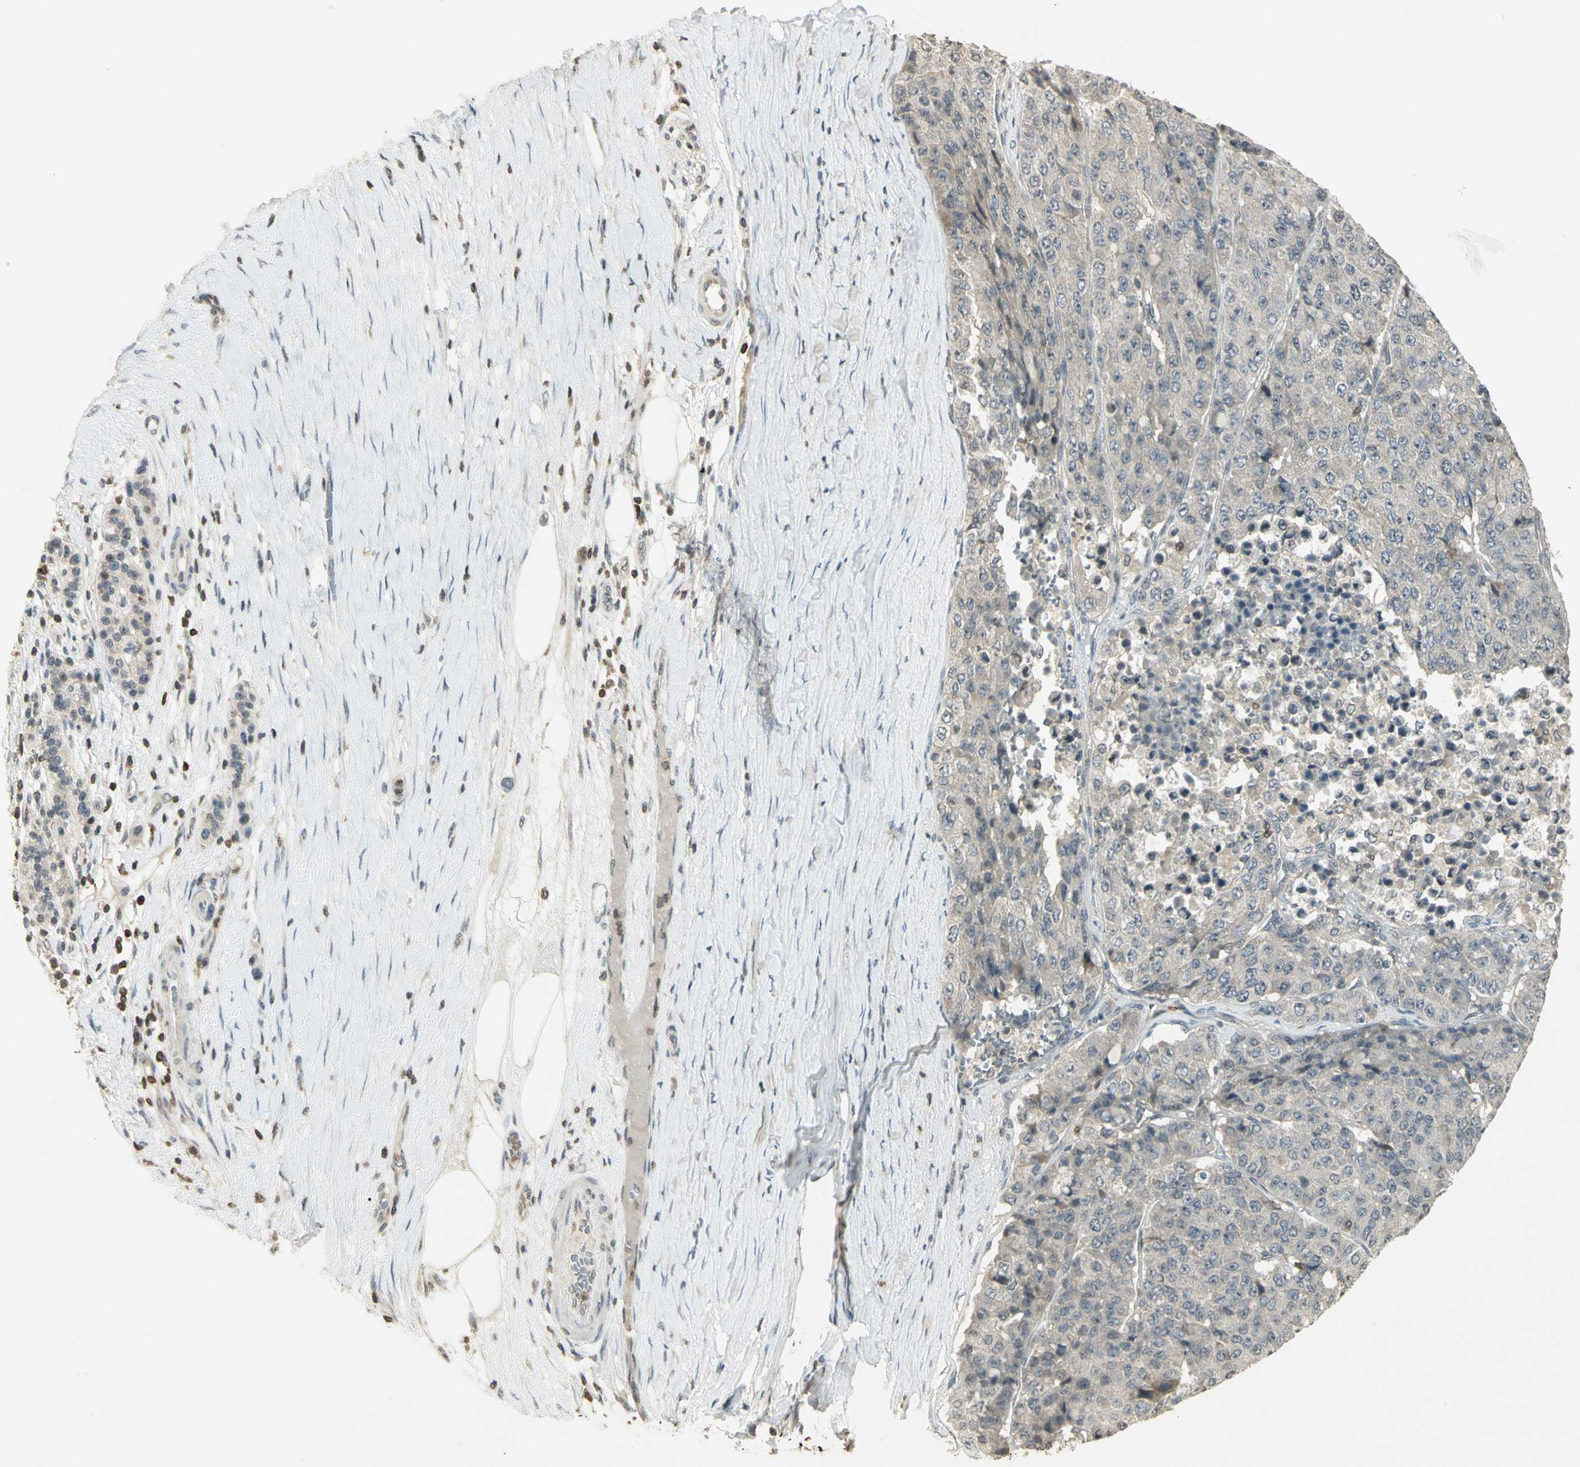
{"staining": {"intensity": "negative", "quantity": "none", "location": "none"}, "tissue": "pancreatic cancer", "cell_type": "Tumor cells", "image_type": "cancer", "snomed": [{"axis": "morphology", "description": "Adenocarcinoma, NOS"}, {"axis": "topography", "description": "Pancreas"}], "caption": "Immunohistochemical staining of human pancreatic cancer (adenocarcinoma) exhibits no significant staining in tumor cells.", "gene": "IL16", "patient": {"sex": "male", "age": 50}}